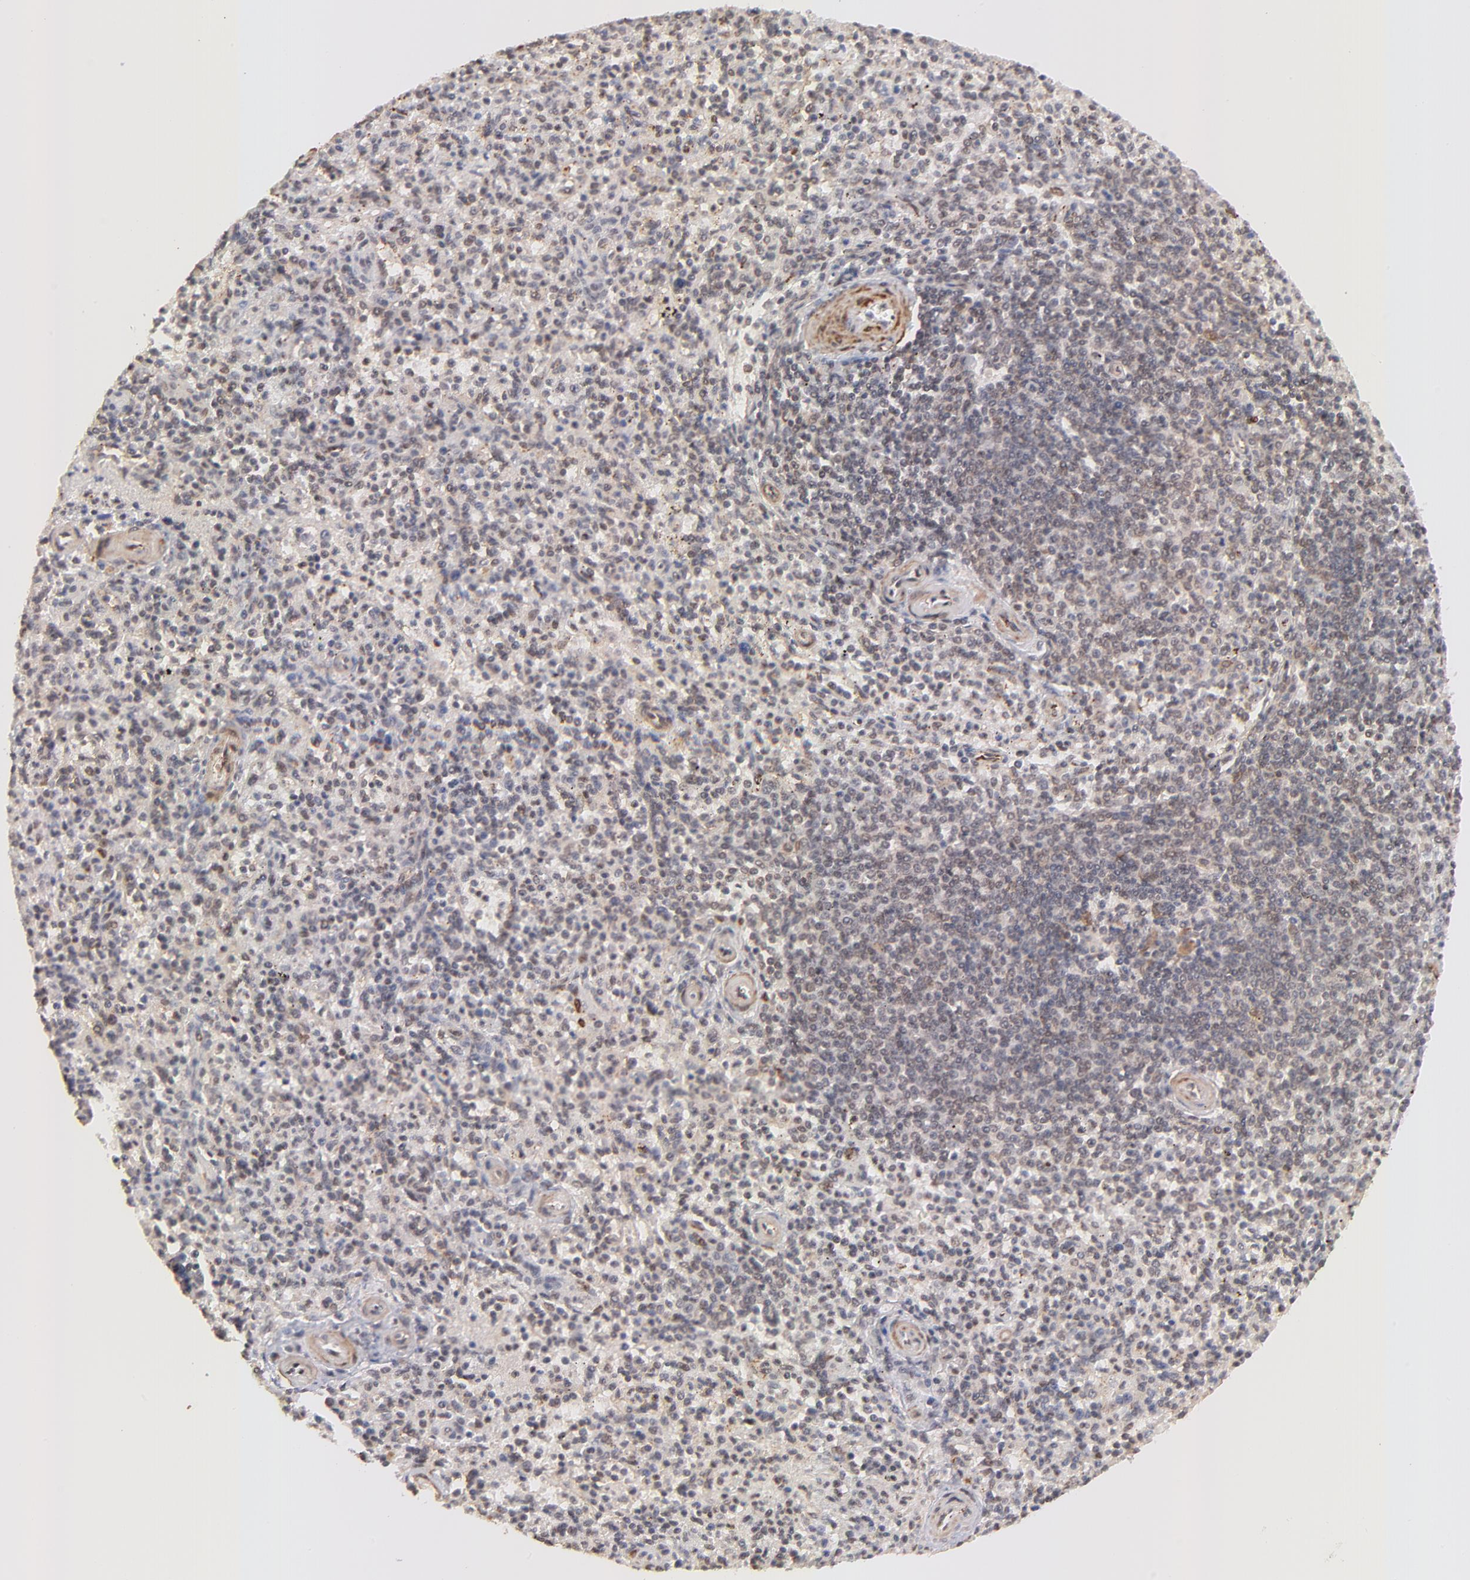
{"staining": {"intensity": "weak", "quantity": "<25%", "location": "nuclear"}, "tissue": "spleen", "cell_type": "Cells in red pulp", "image_type": "normal", "snomed": [{"axis": "morphology", "description": "Normal tissue, NOS"}, {"axis": "topography", "description": "Spleen"}], "caption": "Human spleen stained for a protein using immunohistochemistry displays no expression in cells in red pulp.", "gene": "ZFP92", "patient": {"sex": "male", "age": 72}}